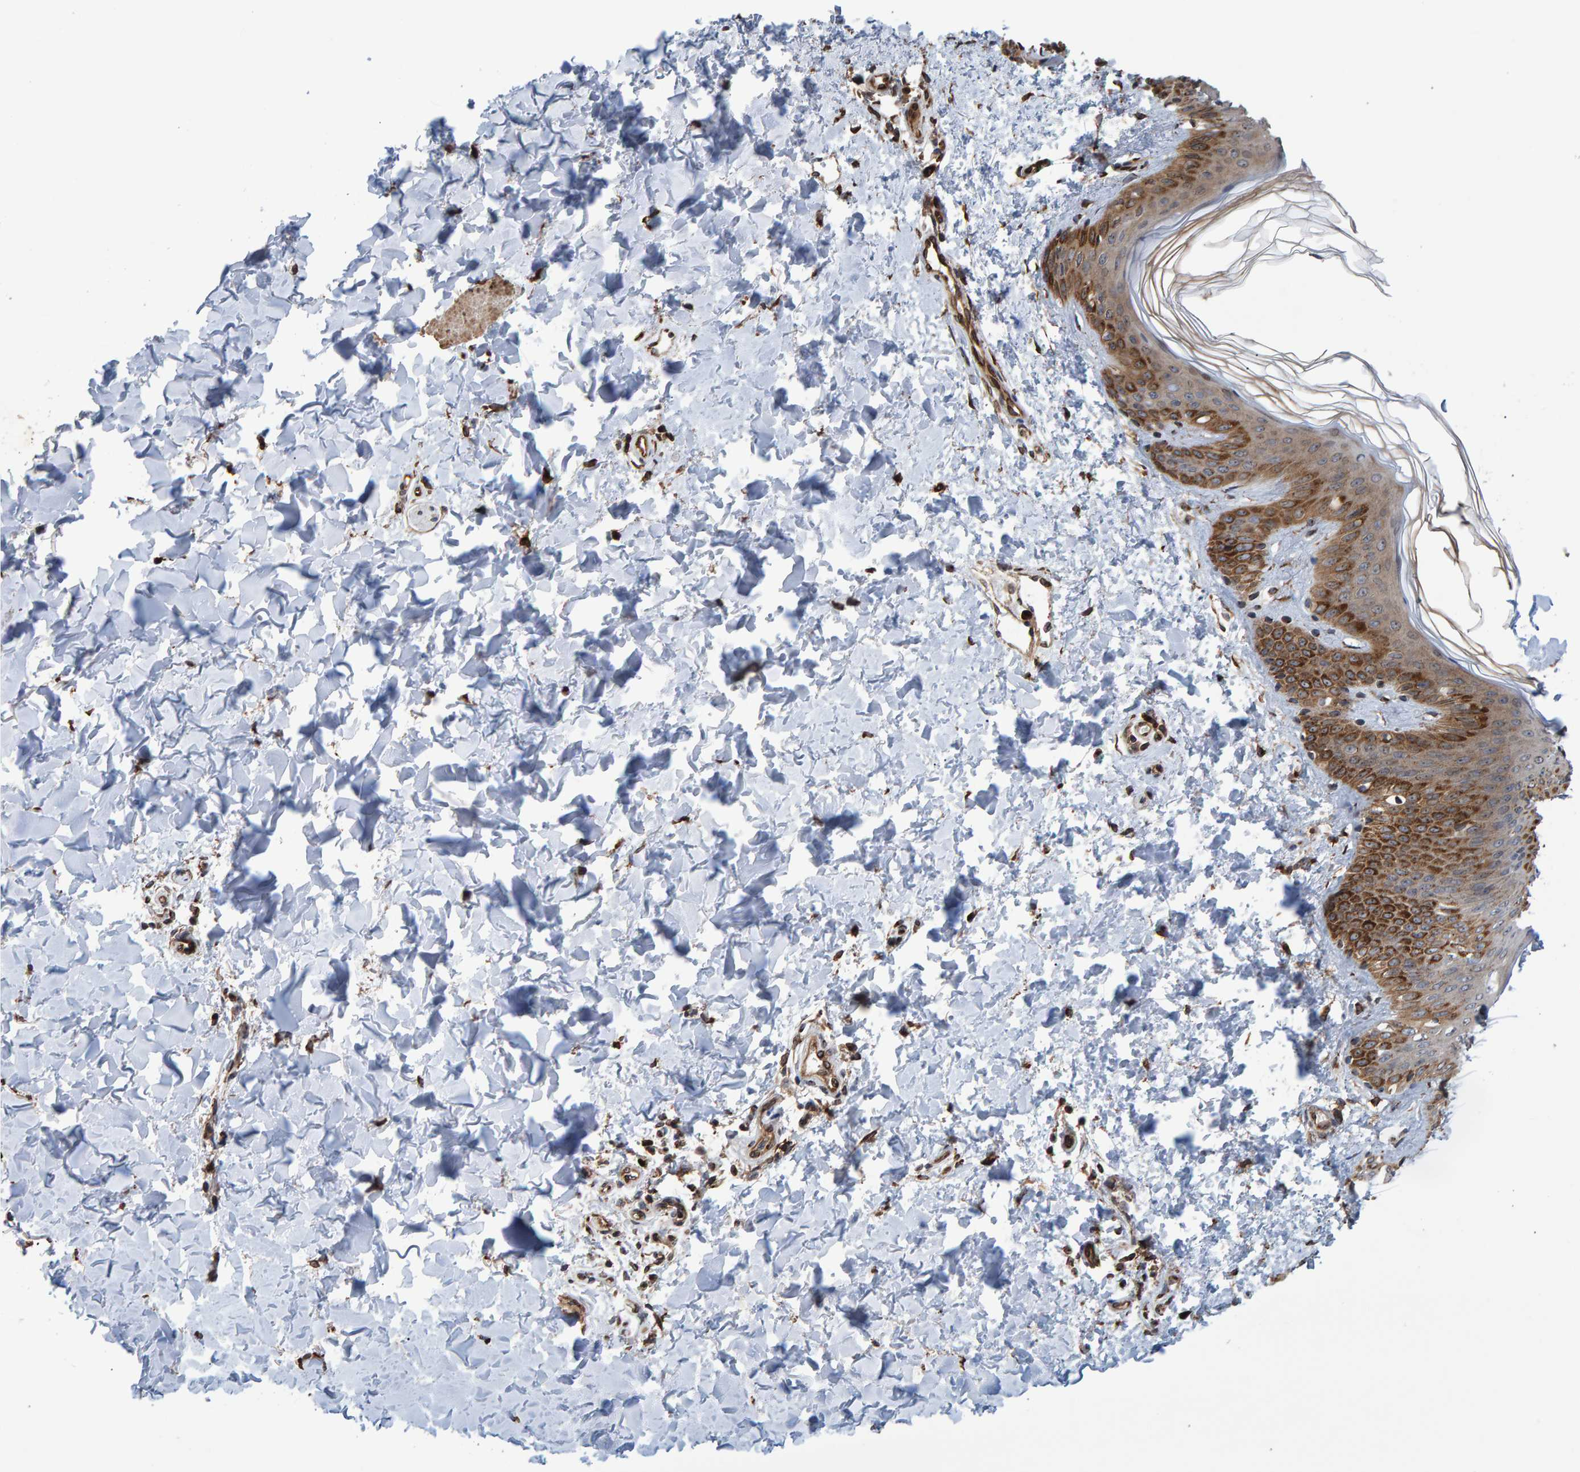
{"staining": {"intensity": "strong", "quantity": ">75%", "location": "cytoplasmic/membranous"}, "tissue": "skin", "cell_type": "Fibroblasts", "image_type": "normal", "snomed": [{"axis": "morphology", "description": "Normal tissue, NOS"}, {"axis": "morphology", "description": "Neoplasm, benign, NOS"}, {"axis": "topography", "description": "Skin"}, {"axis": "topography", "description": "Soft tissue"}], "caption": "The immunohistochemical stain highlights strong cytoplasmic/membranous staining in fibroblasts of normal skin. The staining was performed using DAB (3,3'-diaminobenzidine), with brown indicating positive protein expression. Nuclei are stained blue with hematoxylin.", "gene": "FAM117A", "patient": {"sex": "male", "age": 26}}